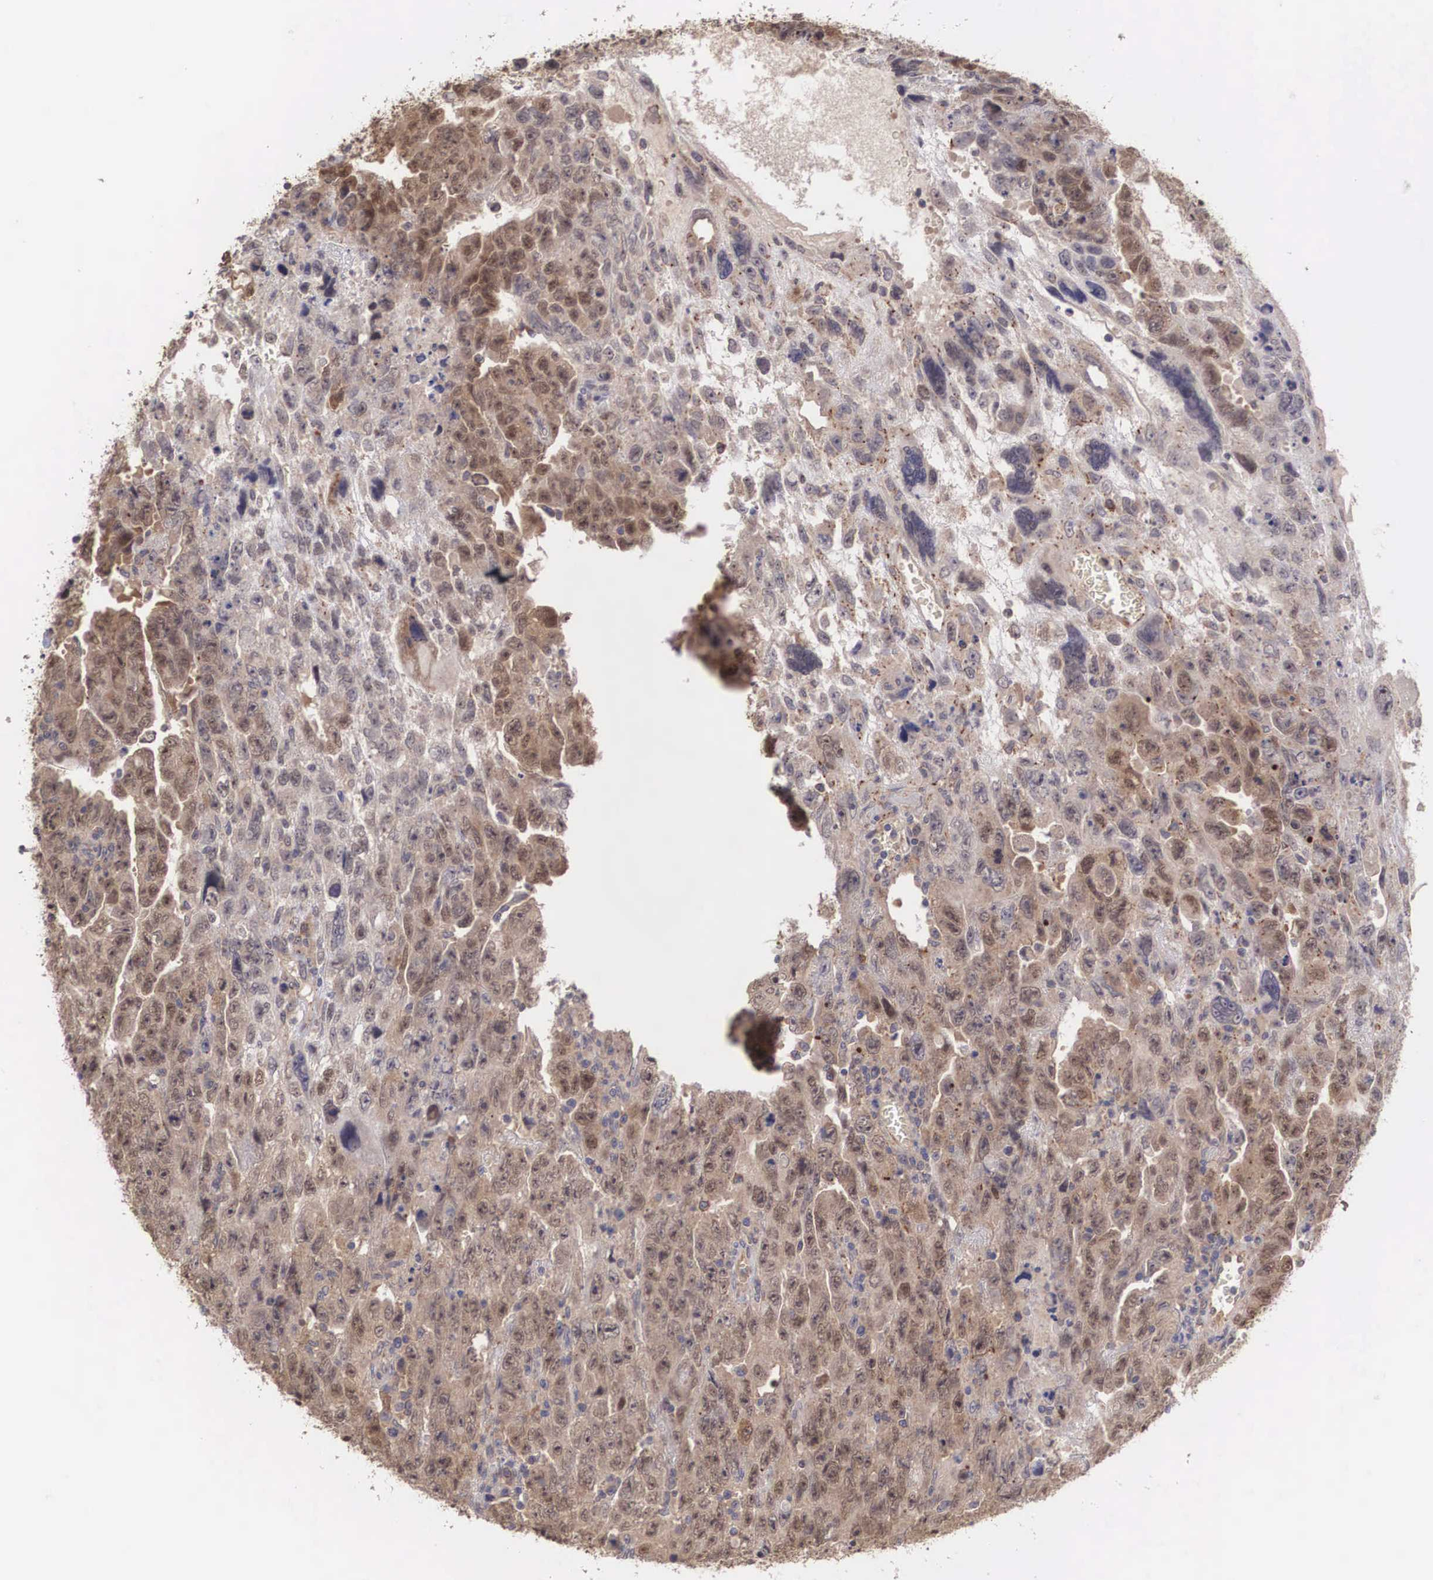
{"staining": {"intensity": "moderate", "quantity": ">75%", "location": "cytoplasmic/membranous,nuclear"}, "tissue": "testis cancer", "cell_type": "Tumor cells", "image_type": "cancer", "snomed": [{"axis": "morphology", "description": "Carcinoma, Embryonal, NOS"}, {"axis": "topography", "description": "Testis"}], "caption": "This is a photomicrograph of immunohistochemistry (IHC) staining of testis cancer, which shows moderate staining in the cytoplasmic/membranous and nuclear of tumor cells.", "gene": "DNAJB7", "patient": {"sex": "male", "age": 28}}